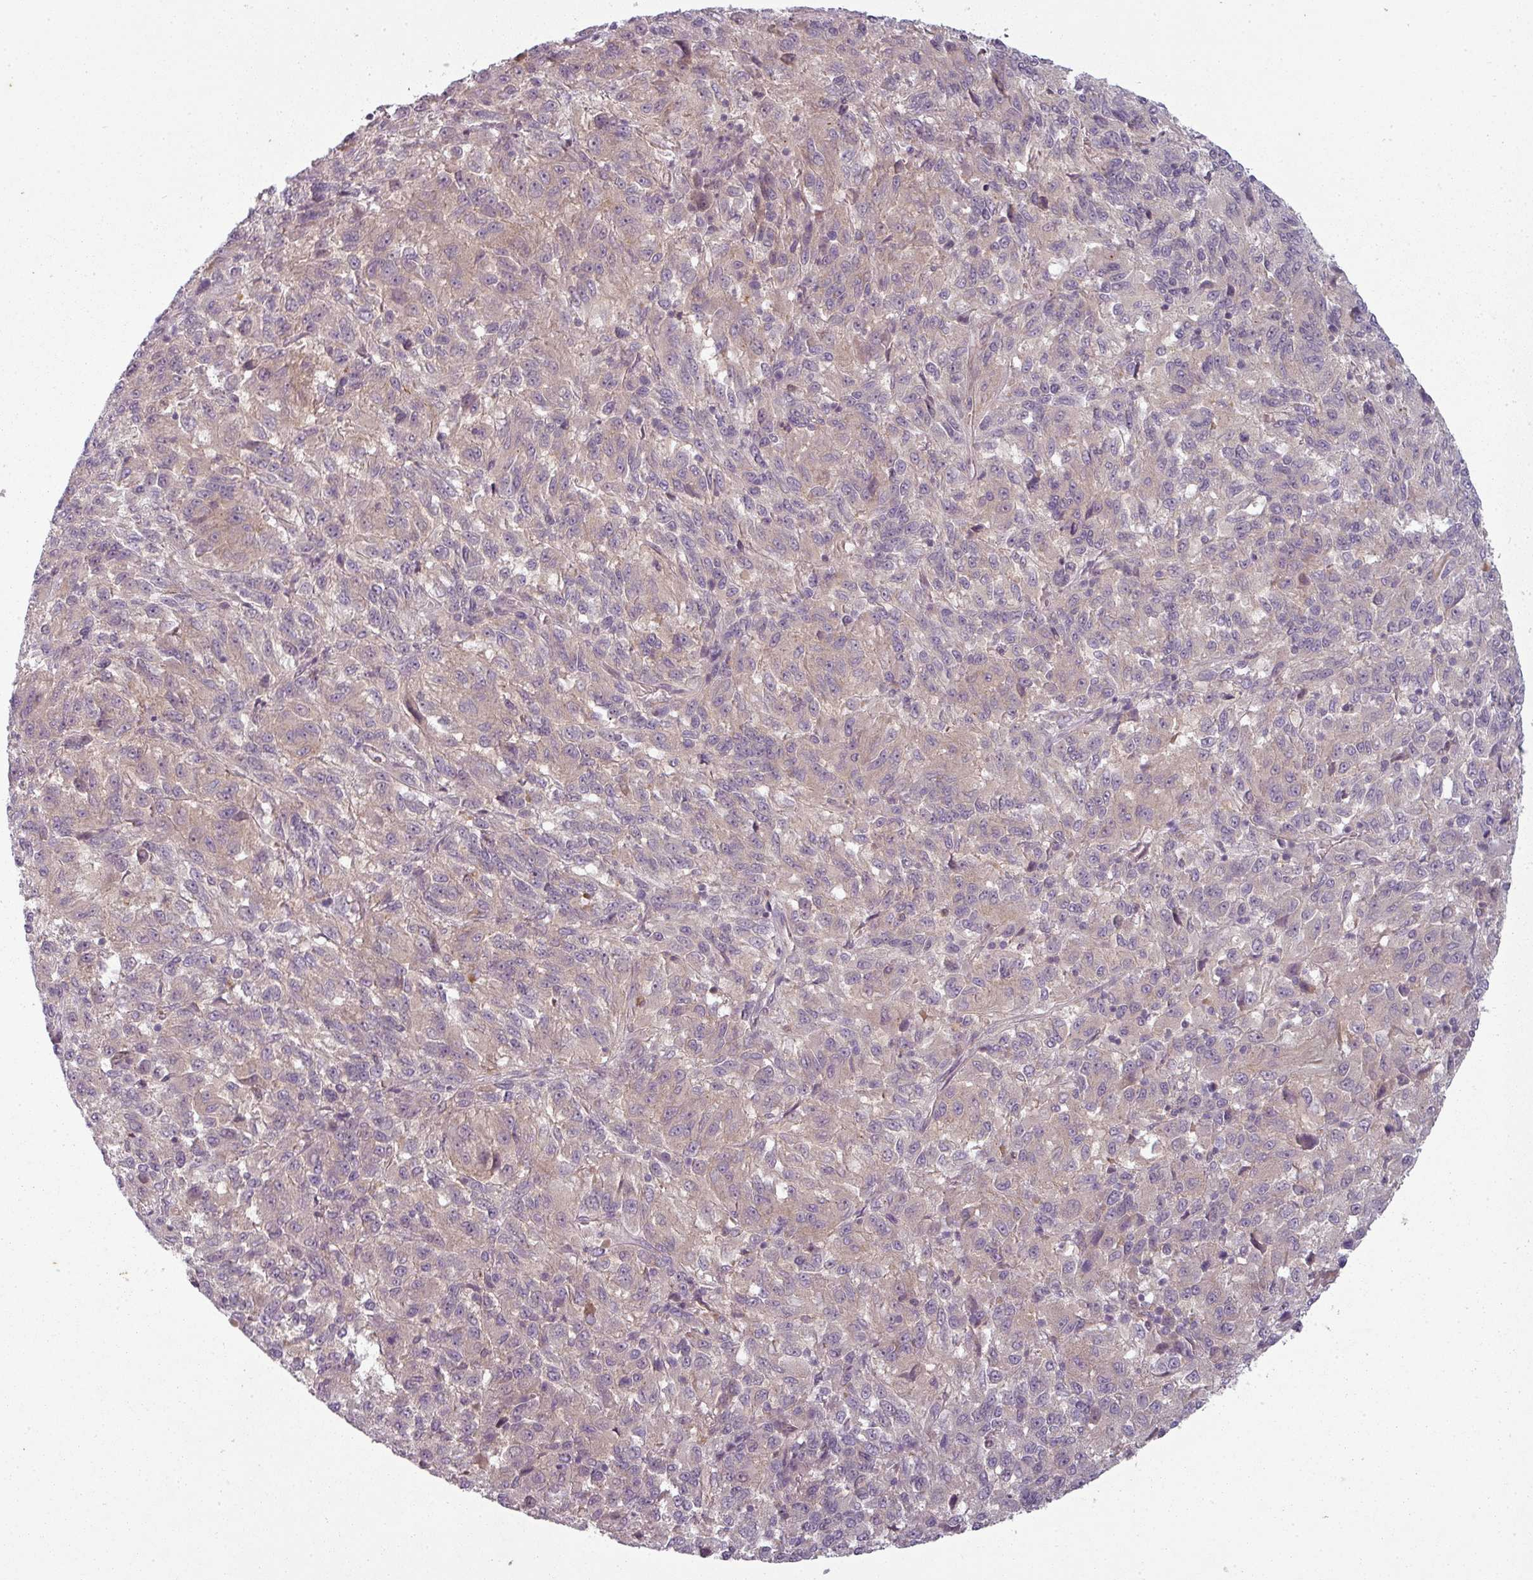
{"staining": {"intensity": "negative", "quantity": "none", "location": "none"}, "tissue": "melanoma", "cell_type": "Tumor cells", "image_type": "cancer", "snomed": [{"axis": "morphology", "description": "Malignant melanoma, Metastatic site"}, {"axis": "topography", "description": "Lung"}], "caption": "The immunohistochemistry (IHC) image has no significant expression in tumor cells of melanoma tissue.", "gene": "SLC16A9", "patient": {"sex": "male", "age": 64}}